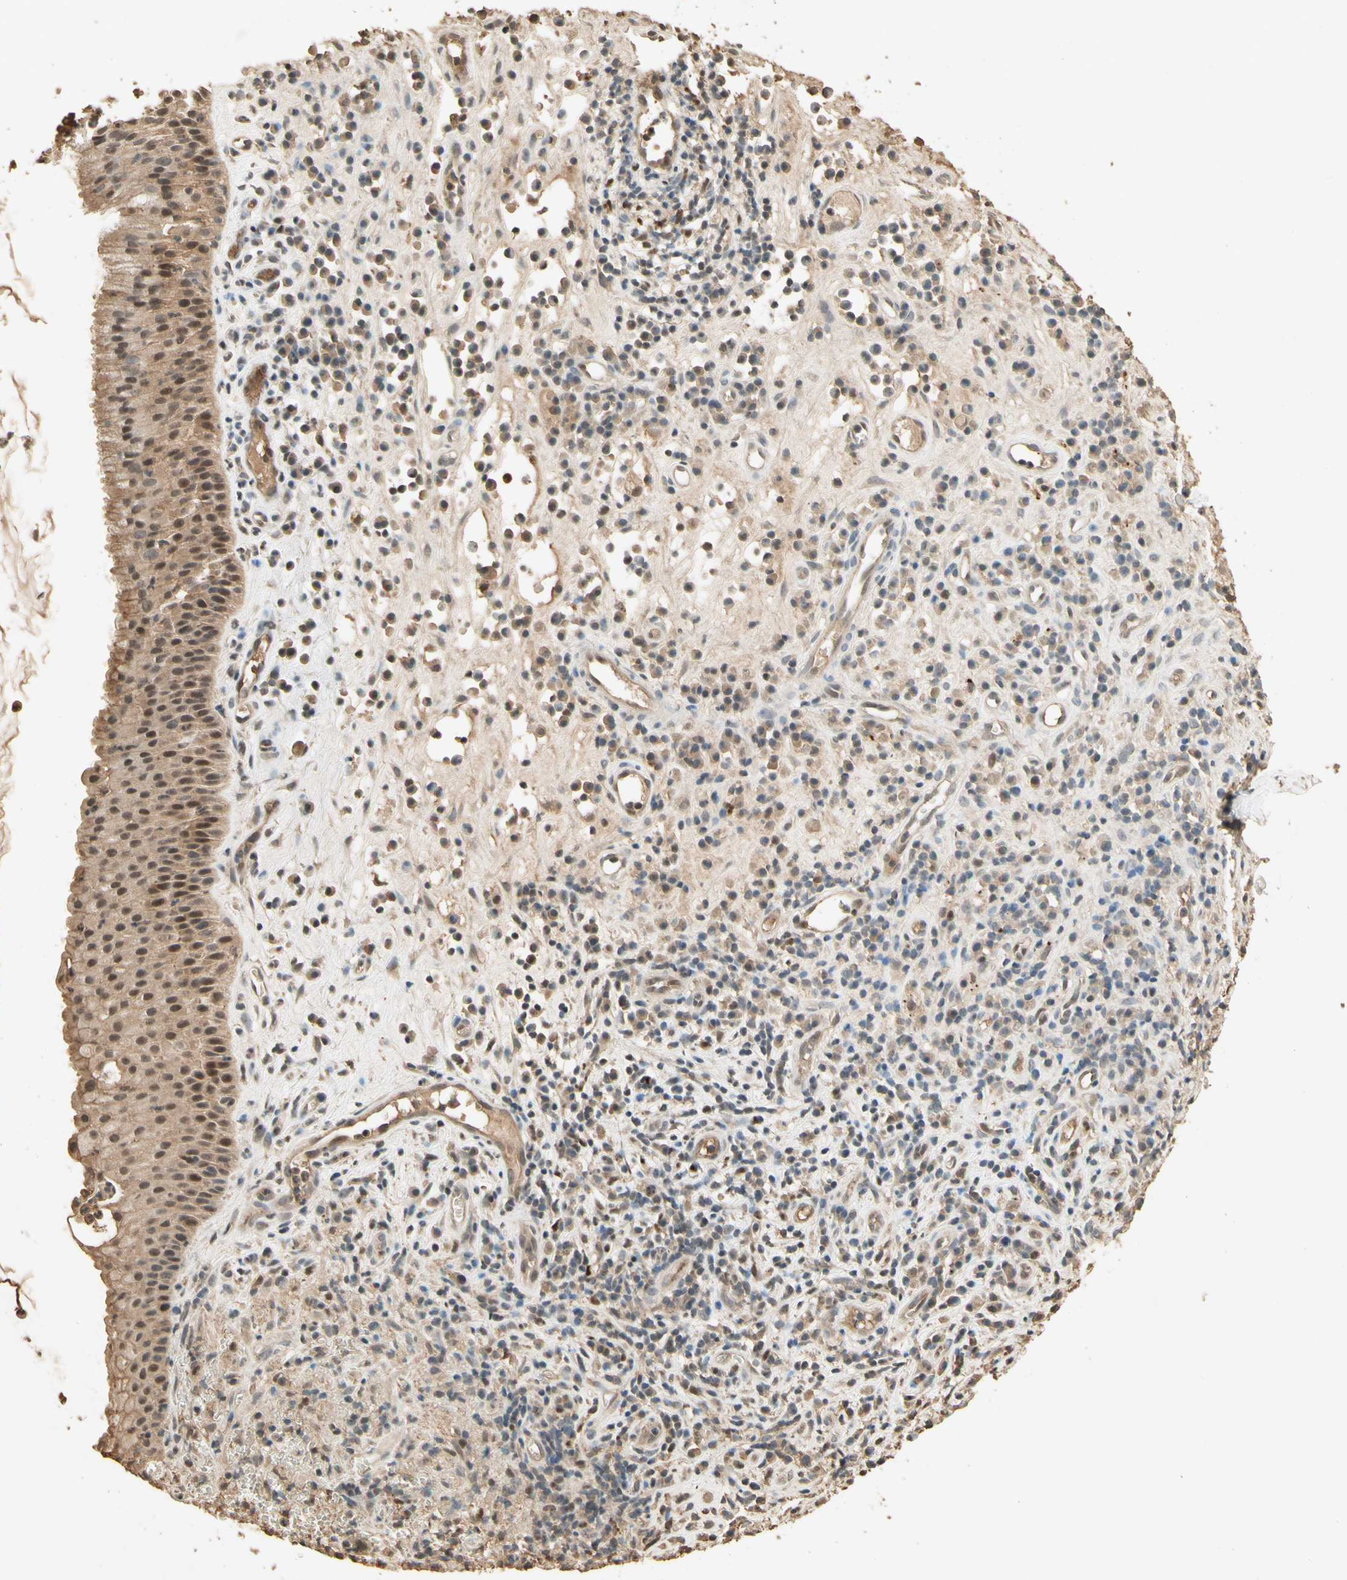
{"staining": {"intensity": "moderate", "quantity": ">75%", "location": "cytoplasmic/membranous,nuclear"}, "tissue": "nasopharynx", "cell_type": "Respiratory epithelial cells", "image_type": "normal", "snomed": [{"axis": "morphology", "description": "Normal tissue, NOS"}, {"axis": "topography", "description": "Nasopharynx"}], "caption": "Moderate cytoplasmic/membranous,nuclear positivity for a protein is appreciated in about >75% of respiratory epithelial cells of unremarkable nasopharynx using immunohistochemistry.", "gene": "SMAD9", "patient": {"sex": "female", "age": 51}}